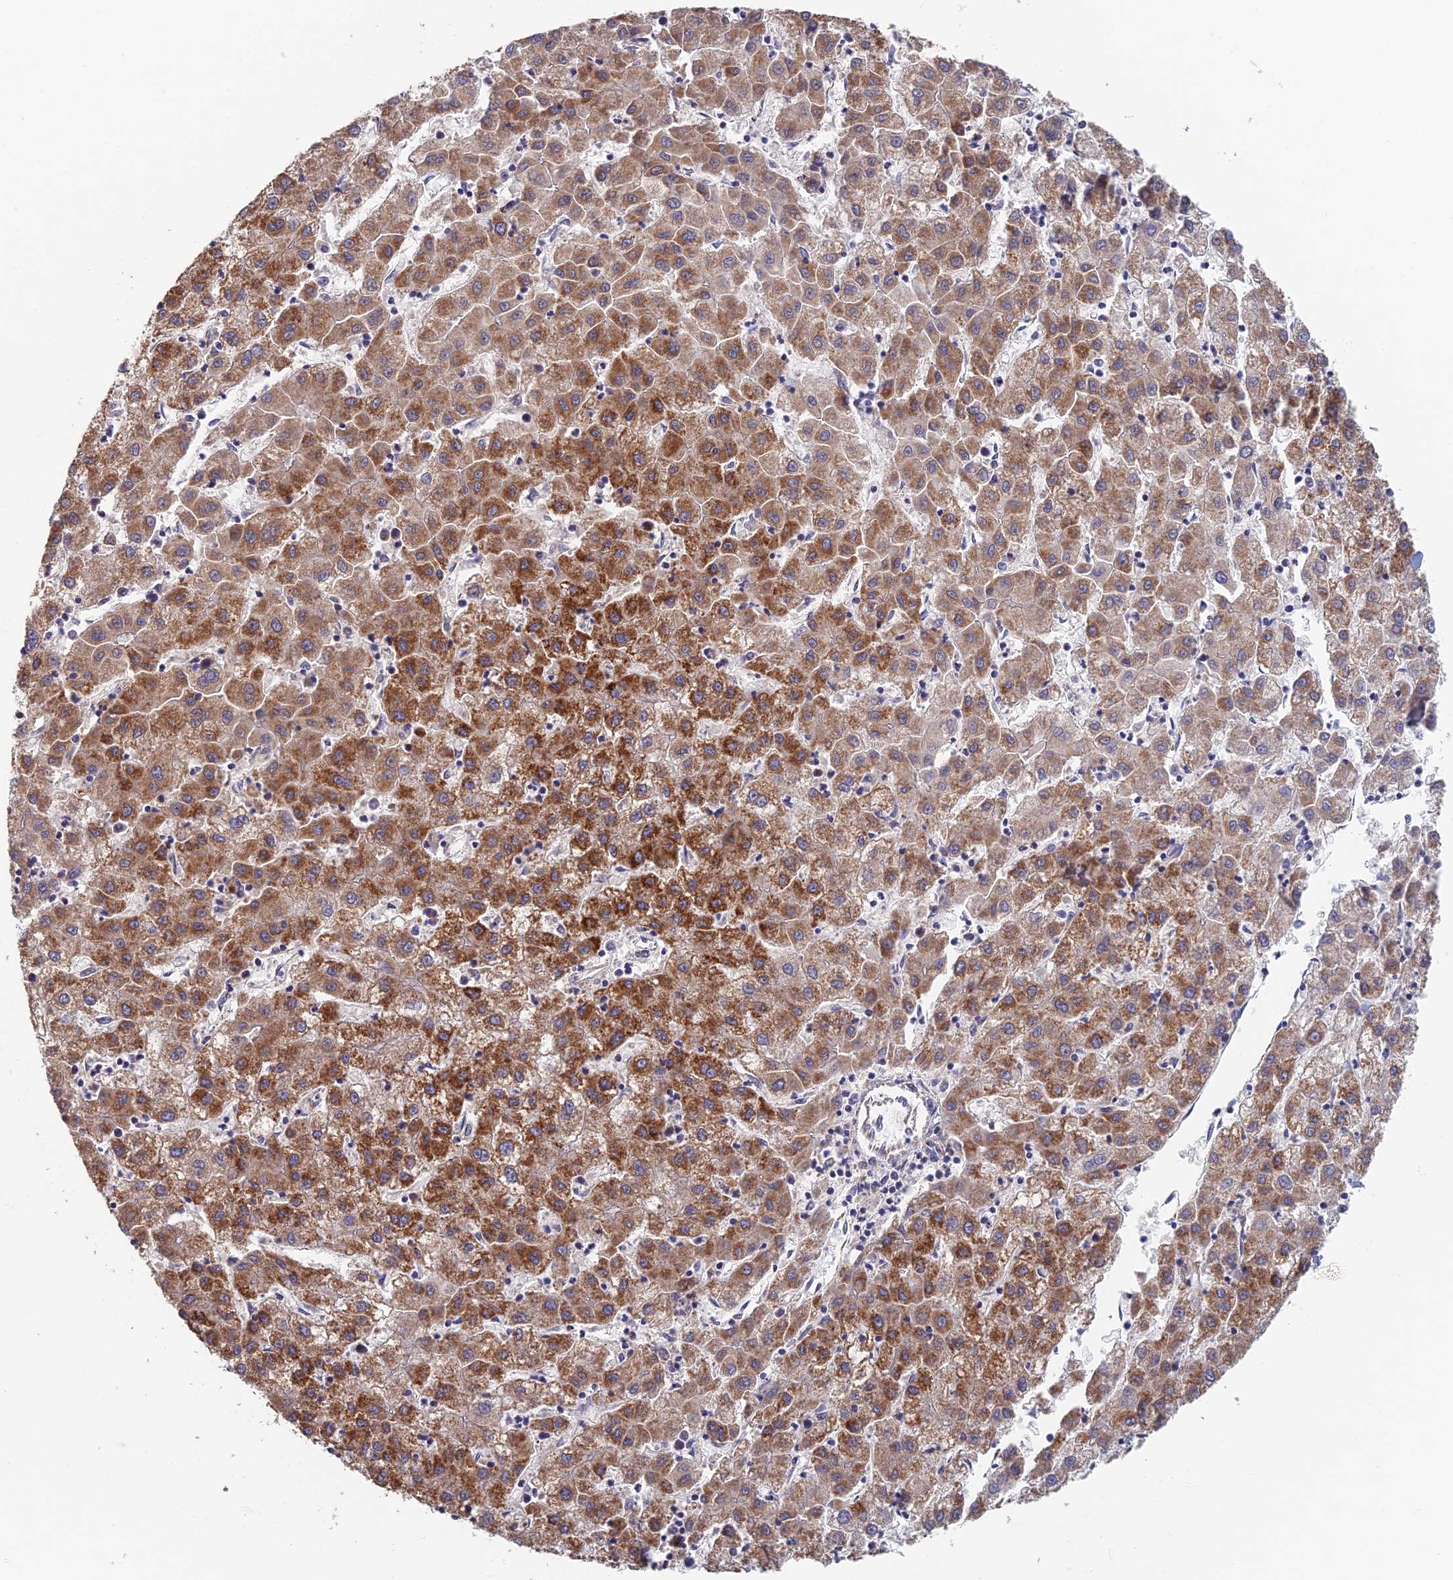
{"staining": {"intensity": "strong", "quantity": ">75%", "location": "cytoplasmic/membranous"}, "tissue": "liver cancer", "cell_type": "Tumor cells", "image_type": "cancer", "snomed": [{"axis": "morphology", "description": "Carcinoma, Hepatocellular, NOS"}, {"axis": "topography", "description": "Liver"}], "caption": "Immunohistochemical staining of liver hepatocellular carcinoma exhibits strong cytoplasmic/membranous protein expression in approximately >75% of tumor cells.", "gene": "ECSIT", "patient": {"sex": "male", "age": 72}}